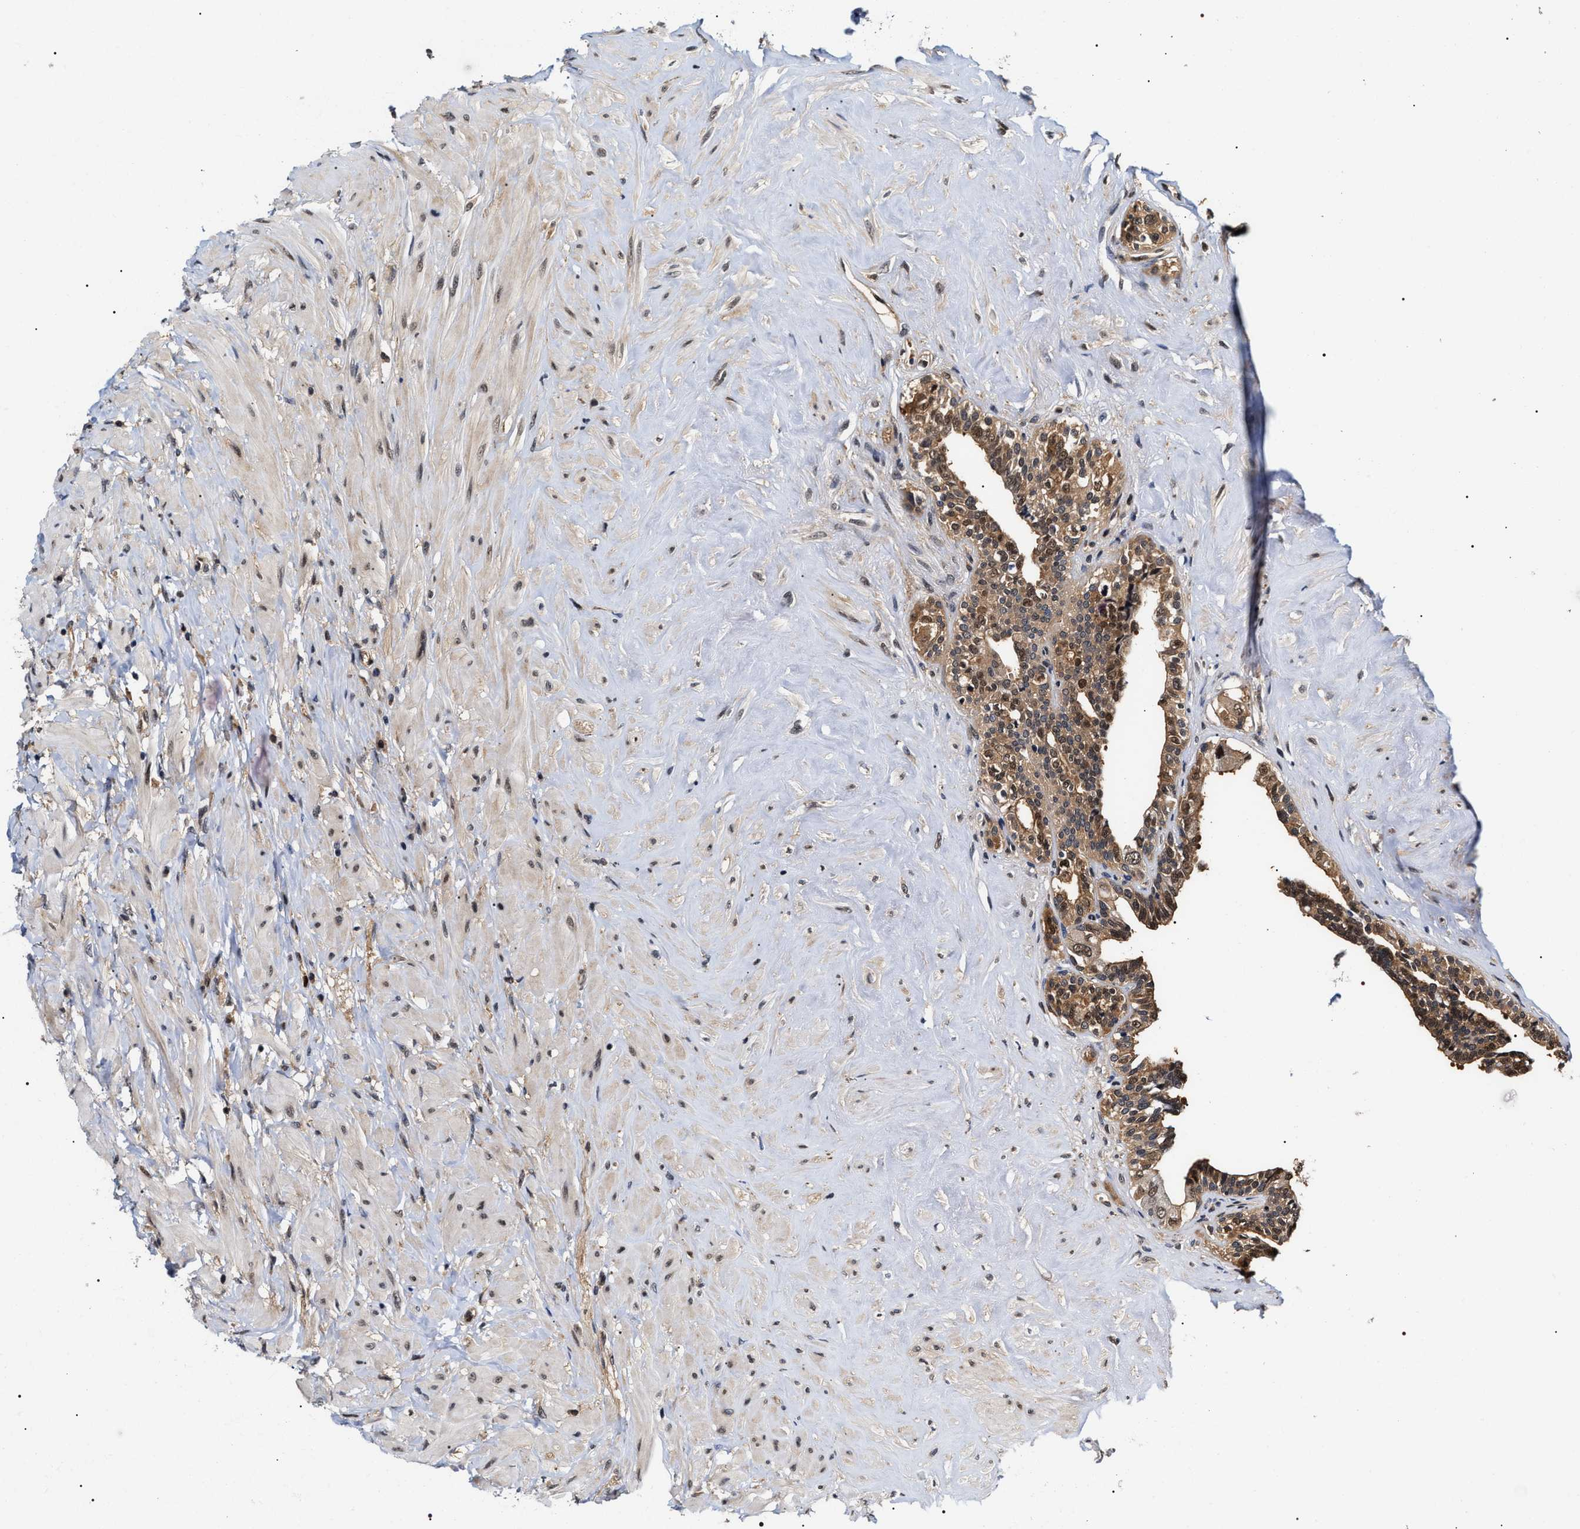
{"staining": {"intensity": "weak", "quantity": ">75%", "location": "cytoplasmic/membranous,nuclear"}, "tissue": "seminal vesicle", "cell_type": "Glandular cells", "image_type": "normal", "snomed": [{"axis": "morphology", "description": "Normal tissue, NOS"}, {"axis": "topography", "description": "Seminal veicle"}], "caption": "Immunohistochemical staining of normal seminal vesicle demonstrates low levels of weak cytoplasmic/membranous,nuclear staining in approximately >75% of glandular cells. The protein of interest is shown in brown color, while the nuclei are stained blue.", "gene": "BAG6", "patient": {"sex": "male", "age": 63}}